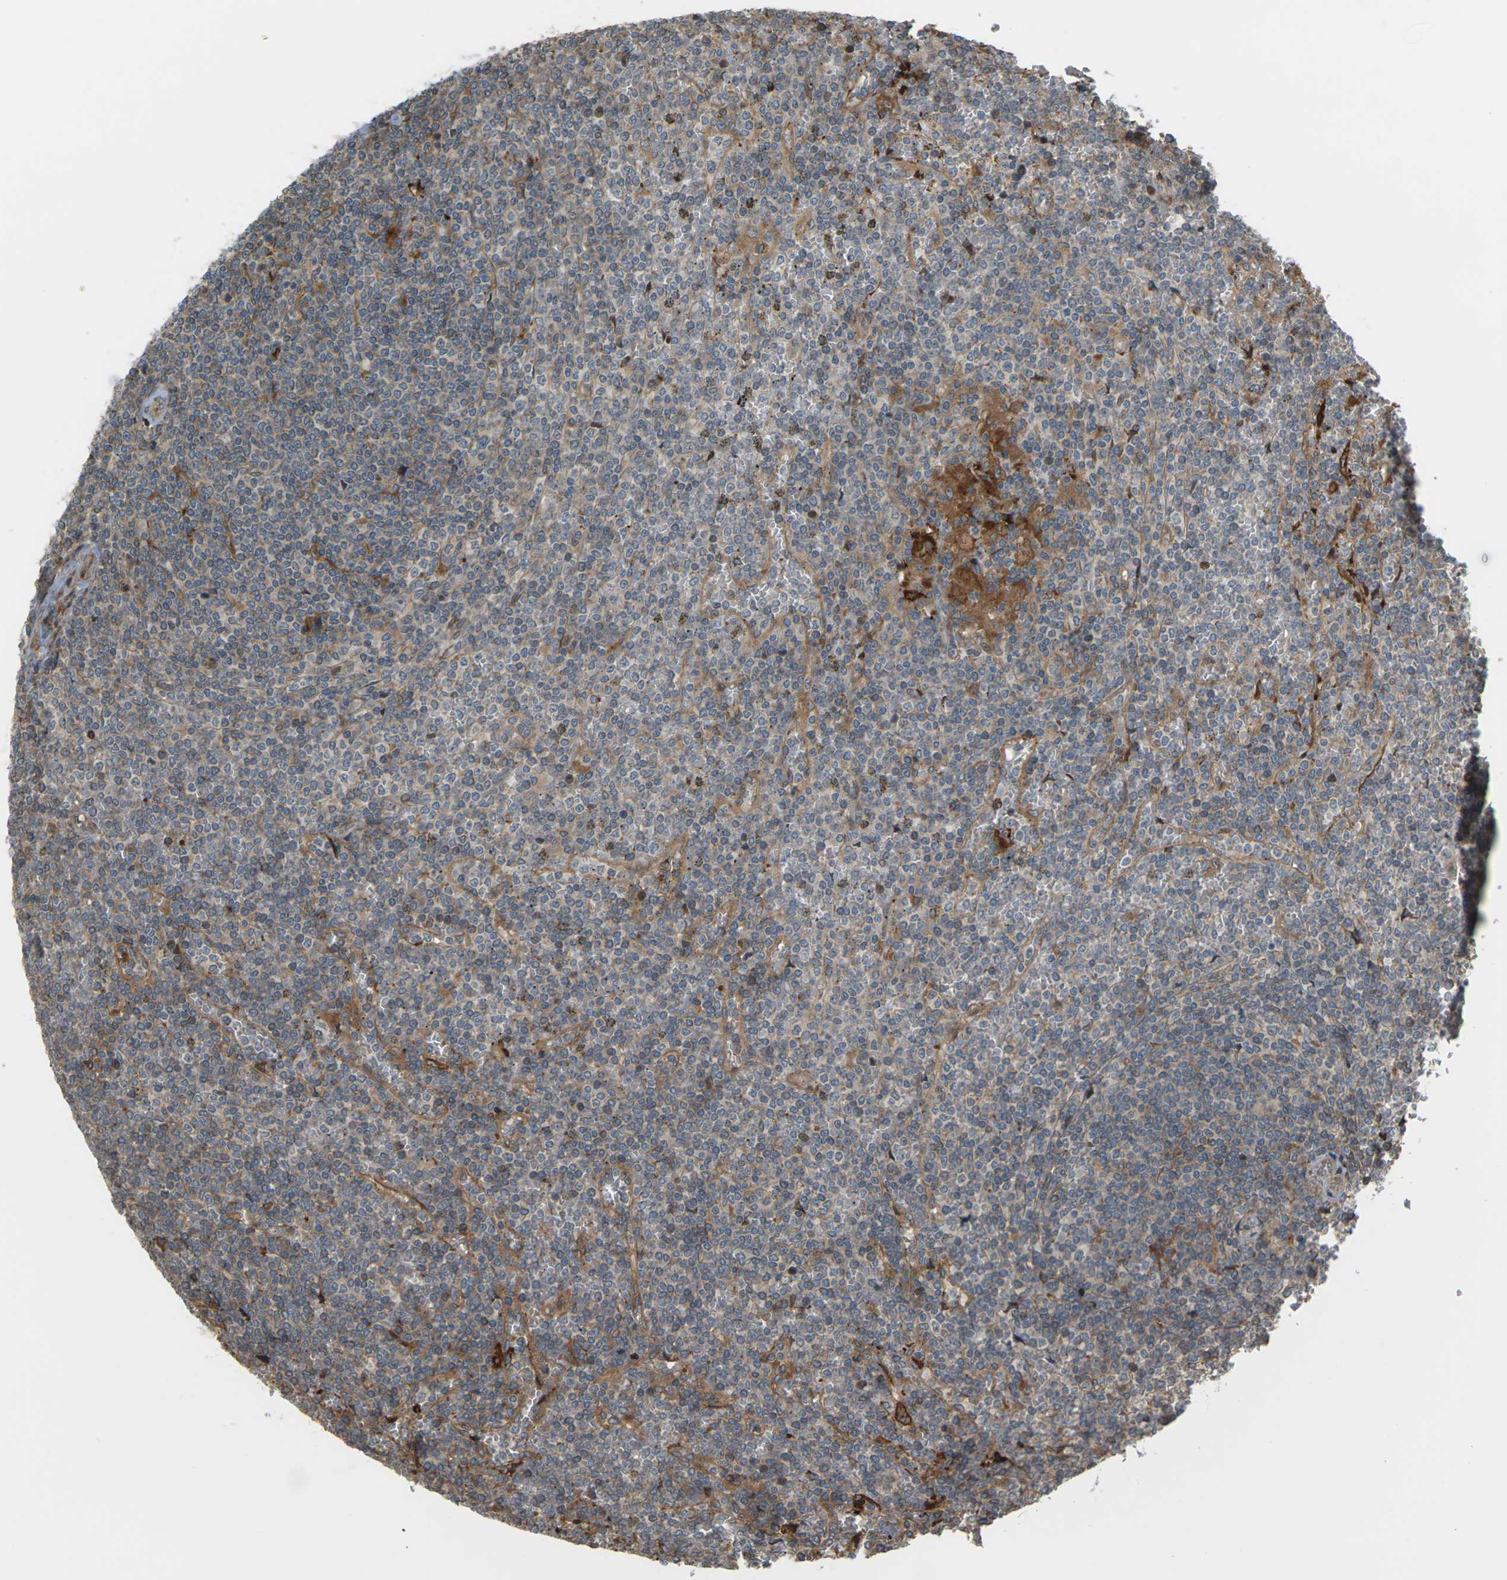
{"staining": {"intensity": "moderate", "quantity": "<25%", "location": "cytoplasmic/membranous"}, "tissue": "lymphoma", "cell_type": "Tumor cells", "image_type": "cancer", "snomed": [{"axis": "morphology", "description": "Malignant lymphoma, non-Hodgkin's type, Low grade"}, {"axis": "topography", "description": "Spleen"}], "caption": "Approximately <25% of tumor cells in human lymphoma exhibit moderate cytoplasmic/membranous protein staining as visualized by brown immunohistochemical staining.", "gene": "ROBO1", "patient": {"sex": "female", "age": 19}}